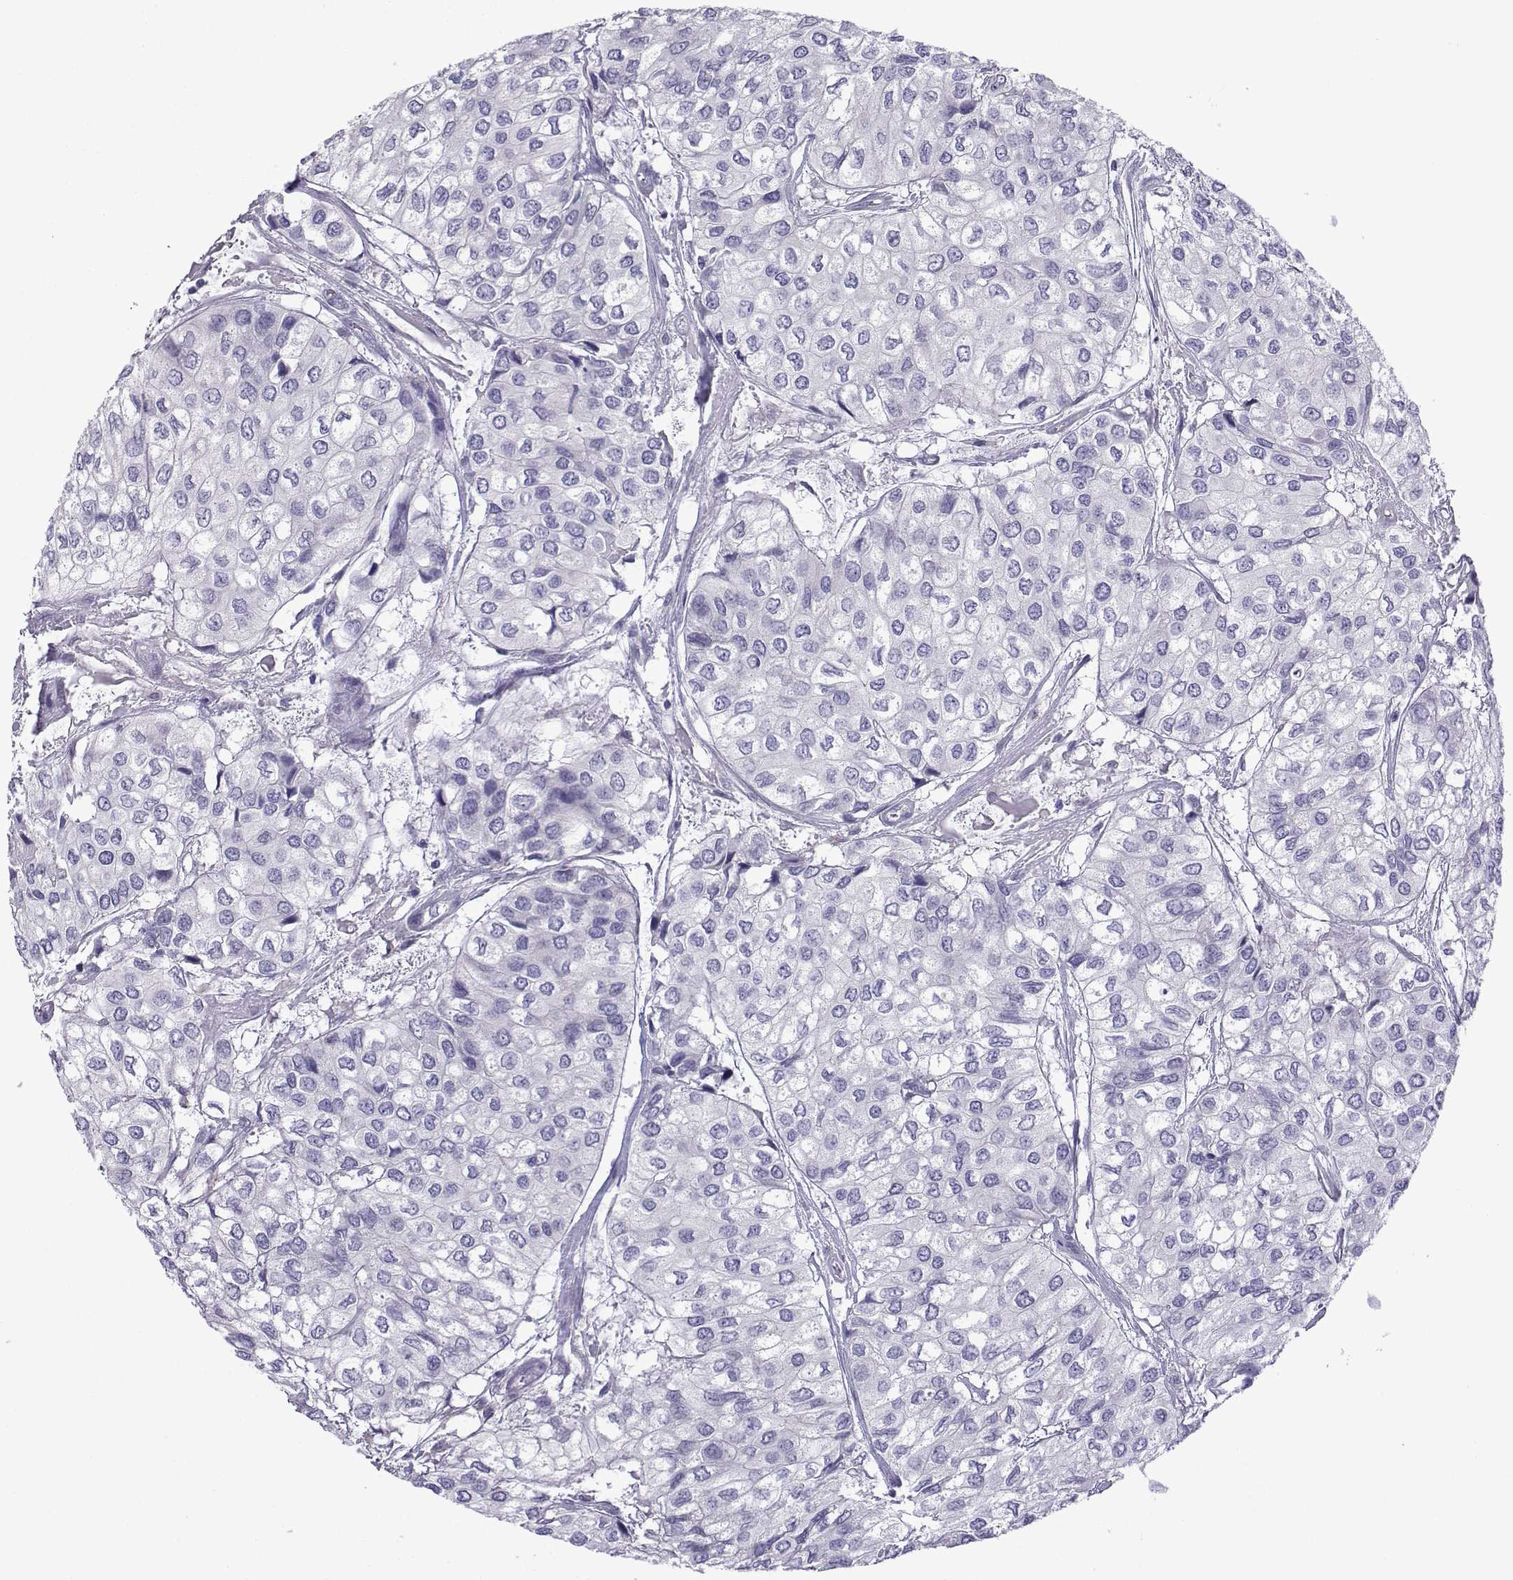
{"staining": {"intensity": "negative", "quantity": "none", "location": "none"}, "tissue": "urothelial cancer", "cell_type": "Tumor cells", "image_type": "cancer", "snomed": [{"axis": "morphology", "description": "Urothelial carcinoma, High grade"}, {"axis": "topography", "description": "Urinary bladder"}], "caption": "DAB (3,3'-diaminobenzidine) immunohistochemical staining of high-grade urothelial carcinoma exhibits no significant staining in tumor cells. (DAB immunohistochemistry visualized using brightfield microscopy, high magnification).", "gene": "CFAP70", "patient": {"sex": "male", "age": 73}}